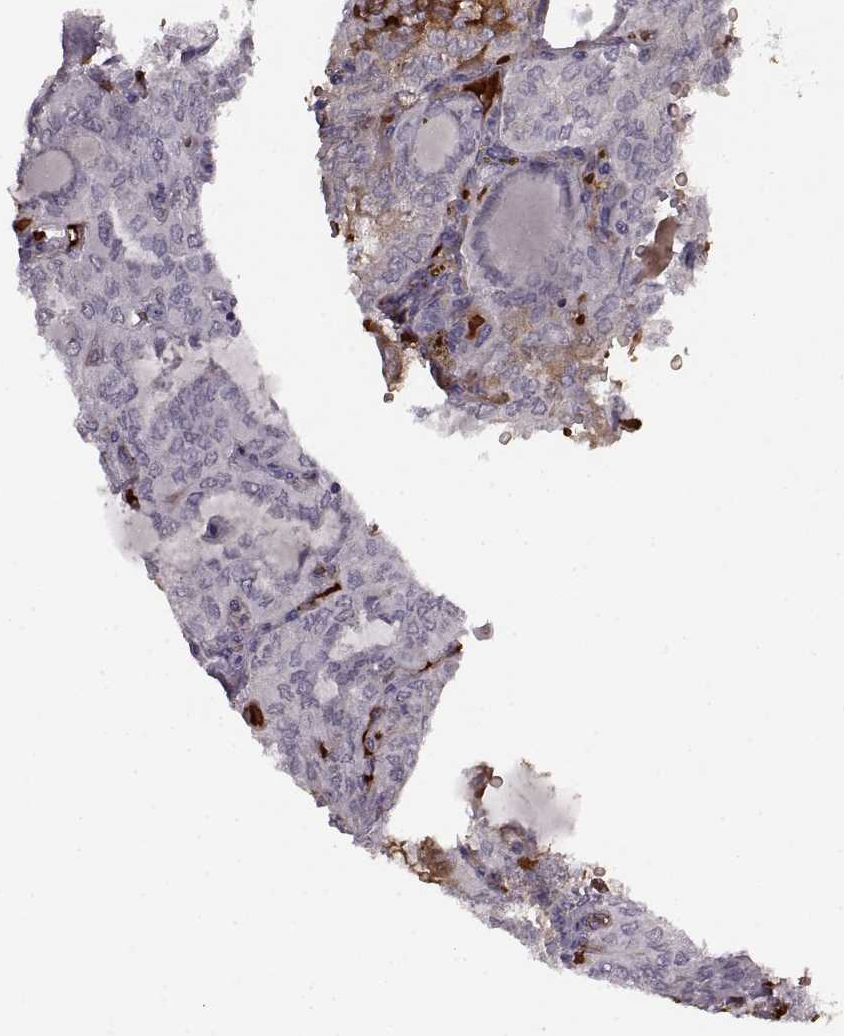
{"staining": {"intensity": "negative", "quantity": "none", "location": "none"}, "tissue": "thyroid cancer", "cell_type": "Tumor cells", "image_type": "cancer", "snomed": [{"axis": "morphology", "description": "Papillary adenocarcinoma, NOS"}, {"axis": "topography", "description": "Thyroid gland"}], "caption": "Thyroid papillary adenocarcinoma was stained to show a protein in brown. There is no significant positivity in tumor cells. (IHC, brightfield microscopy, high magnification).", "gene": "PROP1", "patient": {"sex": "male", "age": 20}}